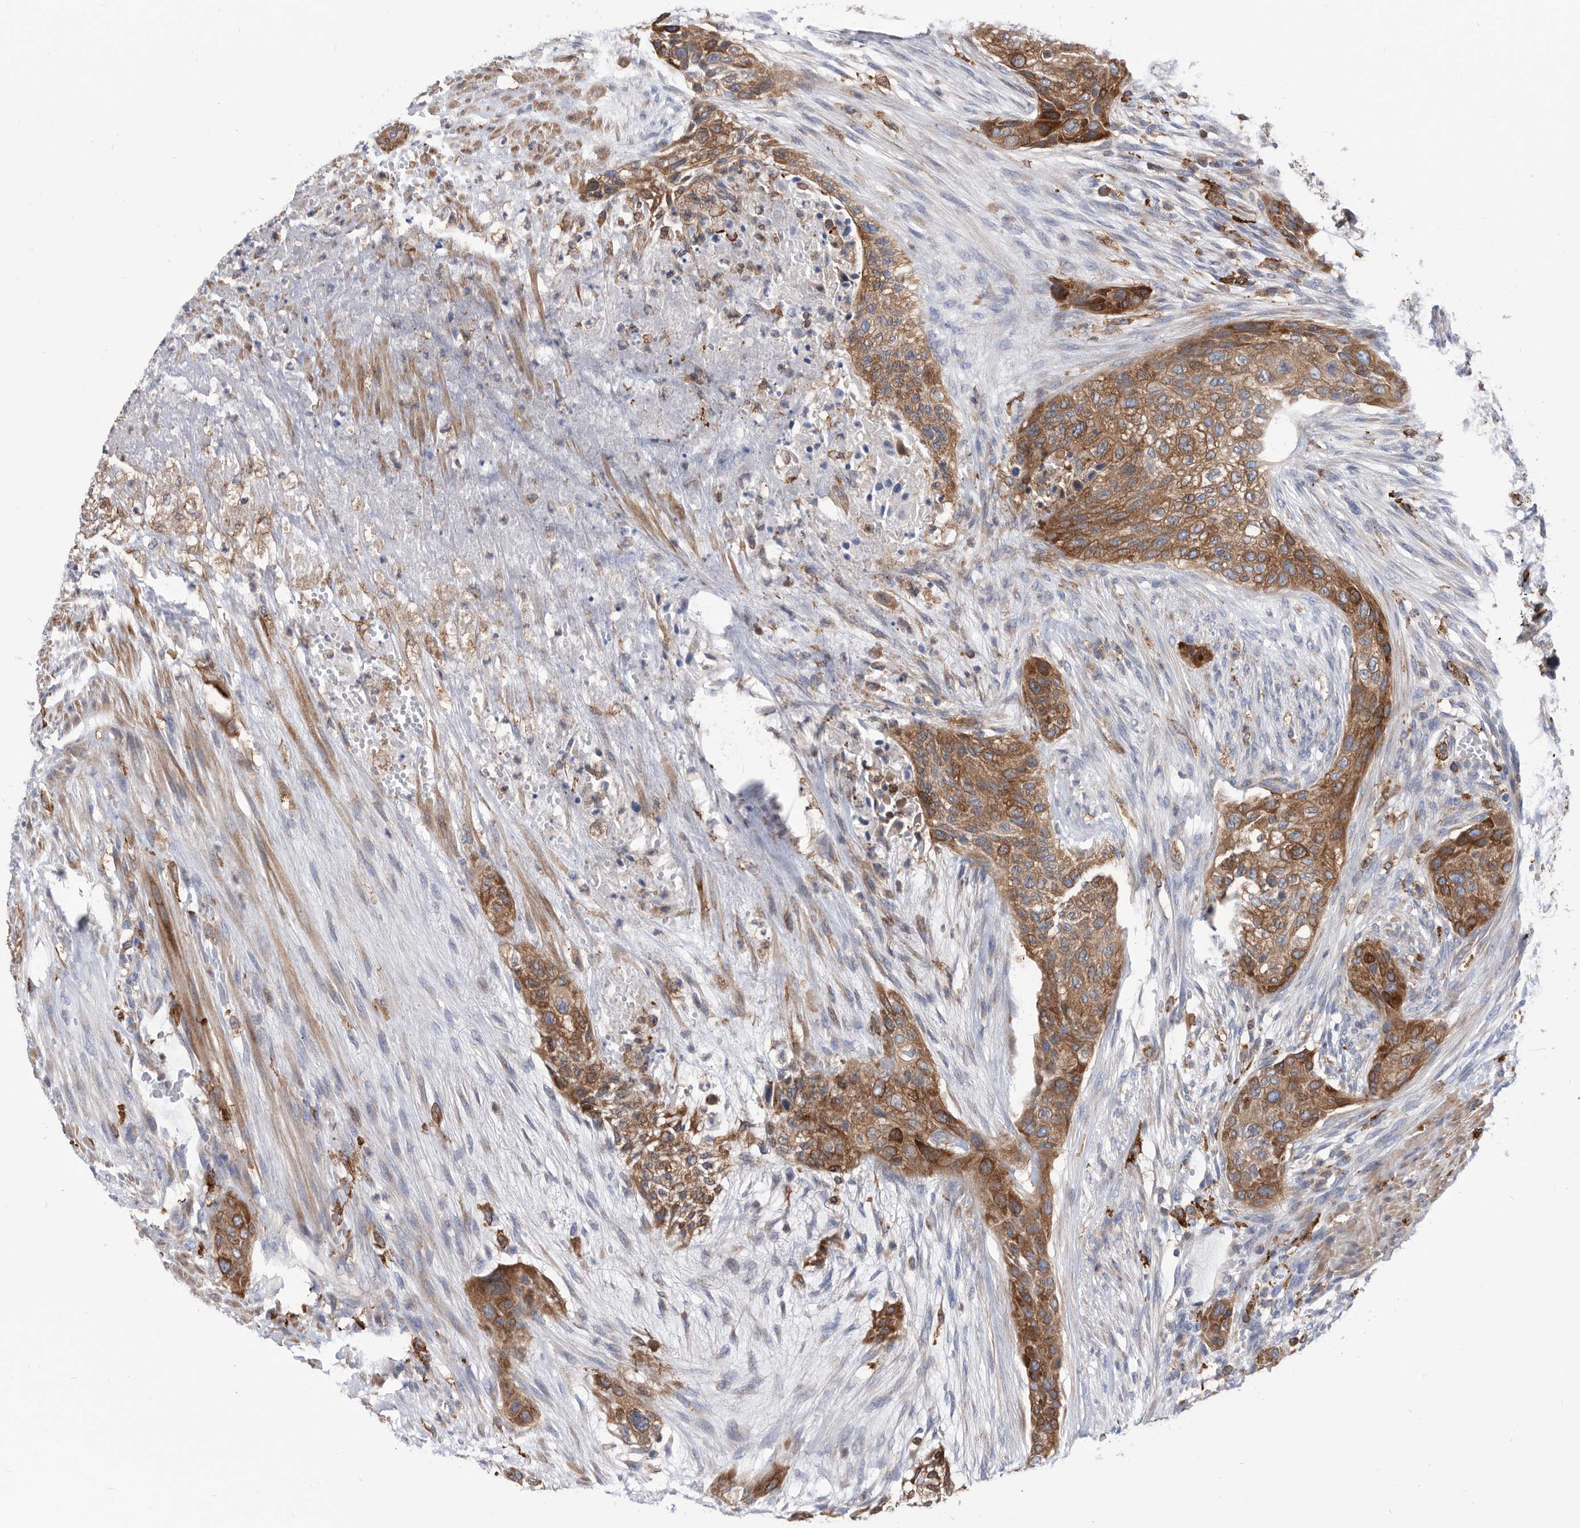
{"staining": {"intensity": "moderate", "quantity": ">75%", "location": "cytoplasmic/membranous"}, "tissue": "urothelial cancer", "cell_type": "Tumor cells", "image_type": "cancer", "snomed": [{"axis": "morphology", "description": "Urothelial carcinoma, High grade"}, {"axis": "topography", "description": "Urinary bladder"}], "caption": "The photomicrograph exhibits immunohistochemical staining of urothelial cancer. There is moderate cytoplasmic/membranous positivity is appreciated in approximately >75% of tumor cells. (brown staining indicates protein expression, while blue staining denotes nuclei).", "gene": "SMG7", "patient": {"sex": "male", "age": 35}}